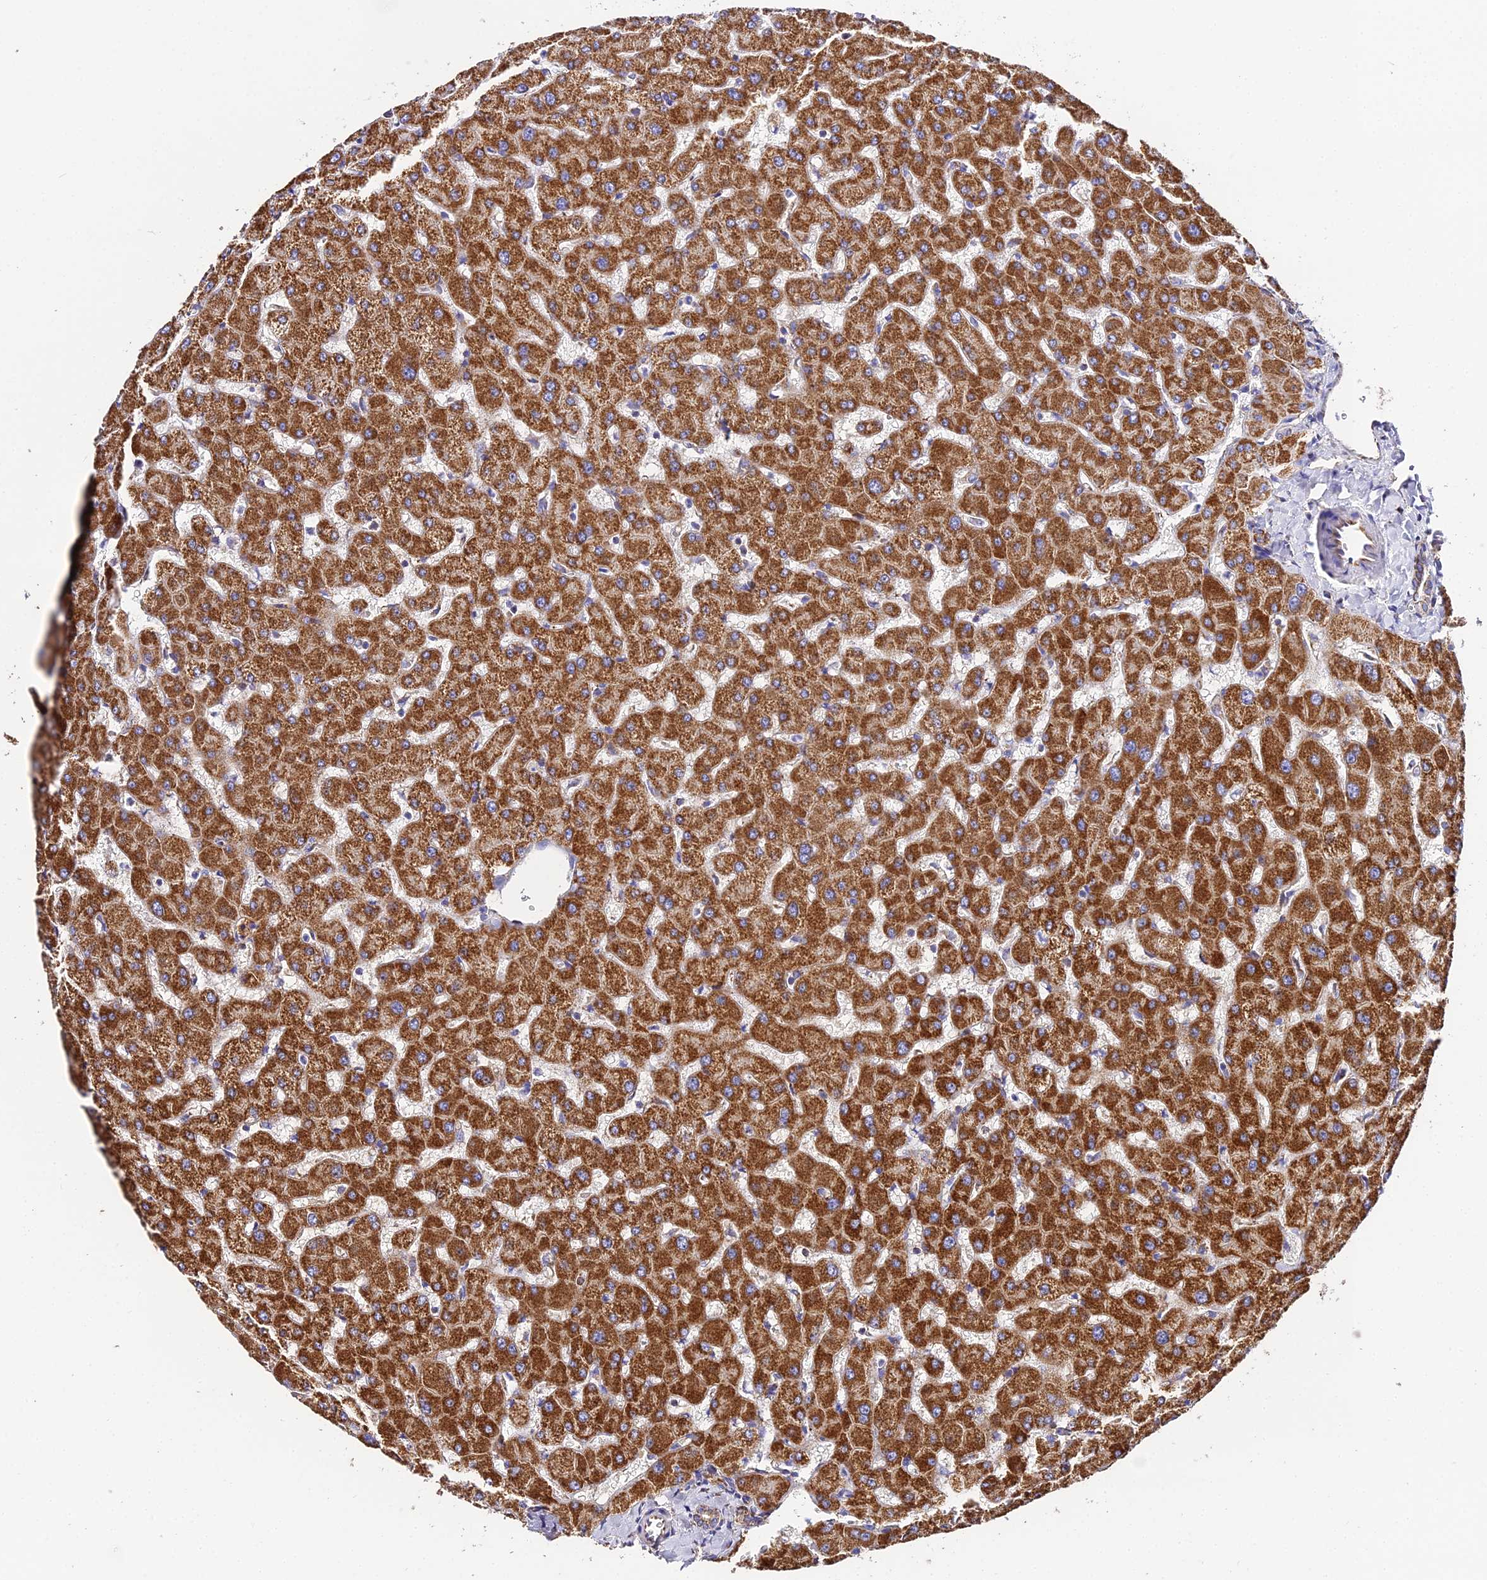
{"staining": {"intensity": "moderate", "quantity": ">75%", "location": "cytoplasmic/membranous"}, "tissue": "liver", "cell_type": "Cholangiocytes", "image_type": "normal", "snomed": [{"axis": "morphology", "description": "Normal tissue, NOS"}, {"axis": "topography", "description": "Liver"}], "caption": "An immunohistochemistry (IHC) photomicrograph of benign tissue is shown. Protein staining in brown labels moderate cytoplasmic/membranous positivity in liver within cholangiocytes. (IHC, brightfield microscopy, high magnification).", "gene": "OCIAD1", "patient": {"sex": "female", "age": 63}}